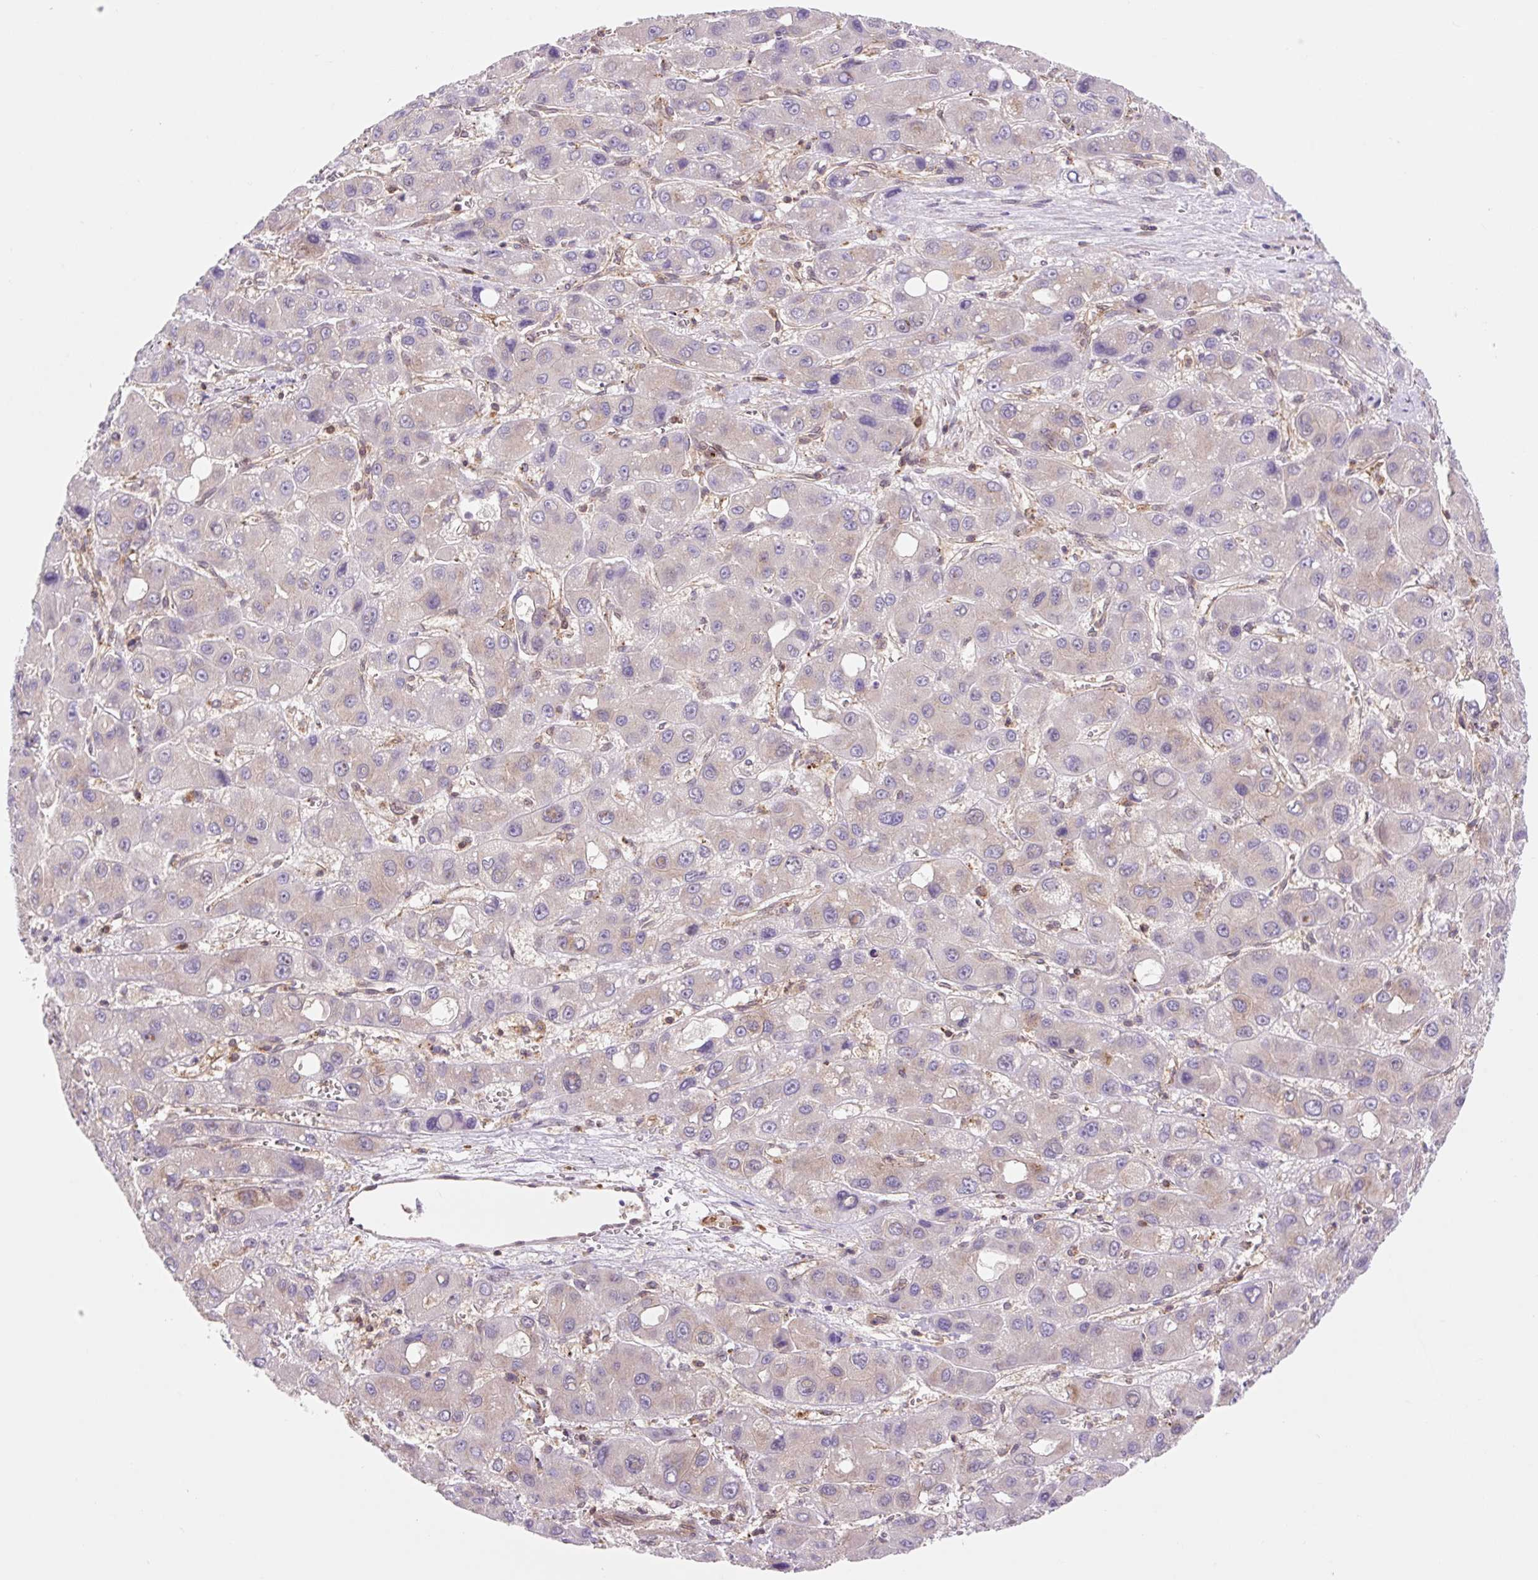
{"staining": {"intensity": "negative", "quantity": "none", "location": "none"}, "tissue": "liver cancer", "cell_type": "Tumor cells", "image_type": "cancer", "snomed": [{"axis": "morphology", "description": "Carcinoma, Hepatocellular, NOS"}, {"axis": "topography", "description": "Liver"}], "caption": "A high-resolution micrograph shows immunohistochemistry (IHC) staining of liver hepatocellular carcinoma, which reveals no significant expression in tumor cells.", "gene": "VPS4A", "patient": {"sex": "male", "age": 55}}